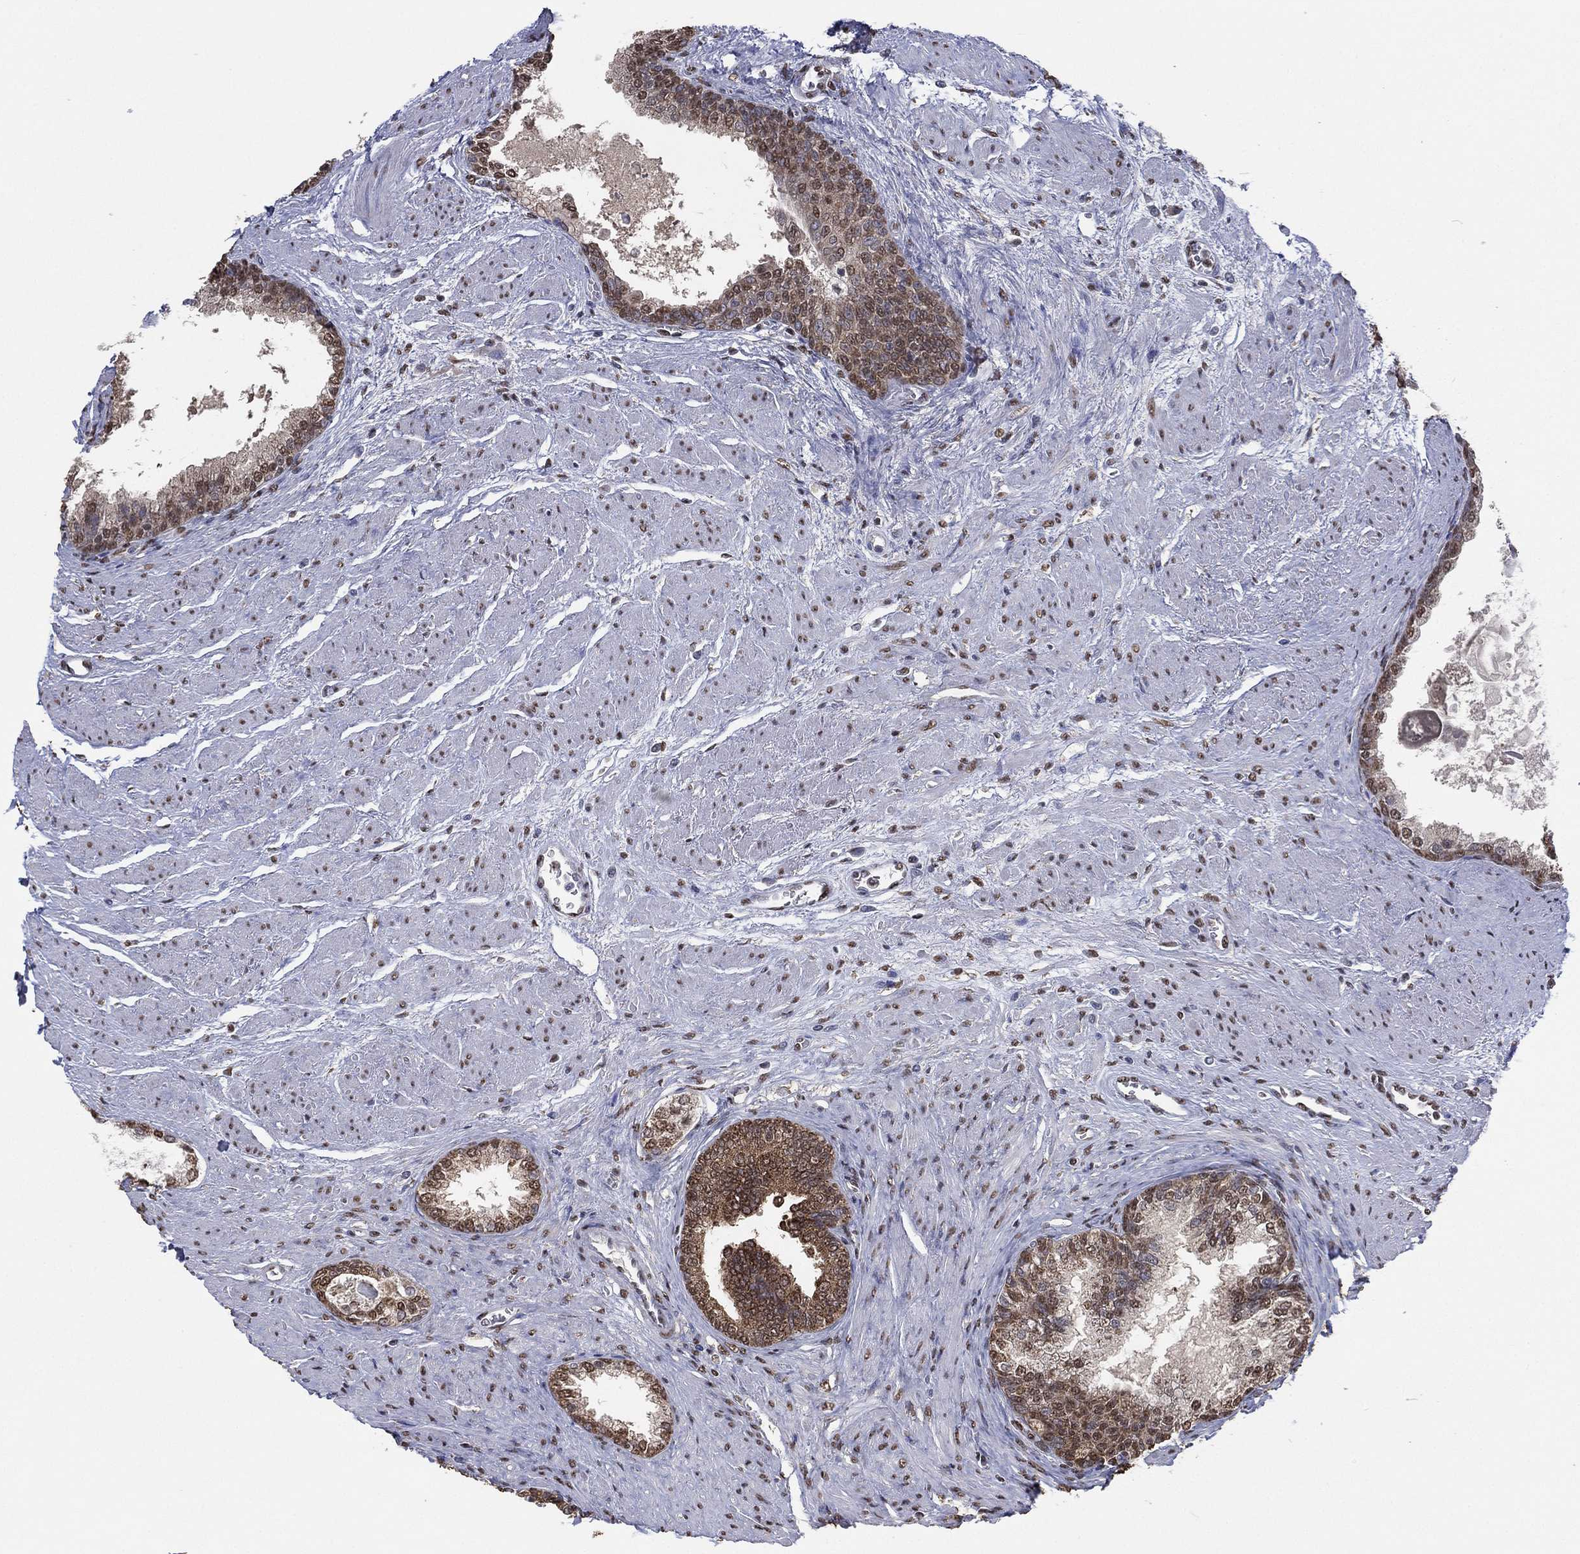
{"staining": {"intensity": "moderate", "quantity": "<25%", "location": "cytoplasmic/membranous,nuclear"}, "tissue": "prostate cancer", "cell_type": "Tumor cells", "image_type": "cancer", "snomed": [{"axis": "morphology", "description": "Adenocarcinoma, NOS"}, {"axis": "topography", "description": "Prostate and seminal vesicle, NOS"}, {"axis": "topography", "description": "Prostate"}], "caption": "A micrograph of human prostate cancer (adenocarcinoma) stained for a protein reveals moderate cytoplasmic/membranous and nuclear brown staining in tumor cells. The staining was performed using DAB (3,3'-diaminobenzidine), with brown indicating positive protein expression. Nuclei are stained blue with hematoxylin.", "gene": "ALDH7A1", "patient": {"sex": "male", "age": 62}}